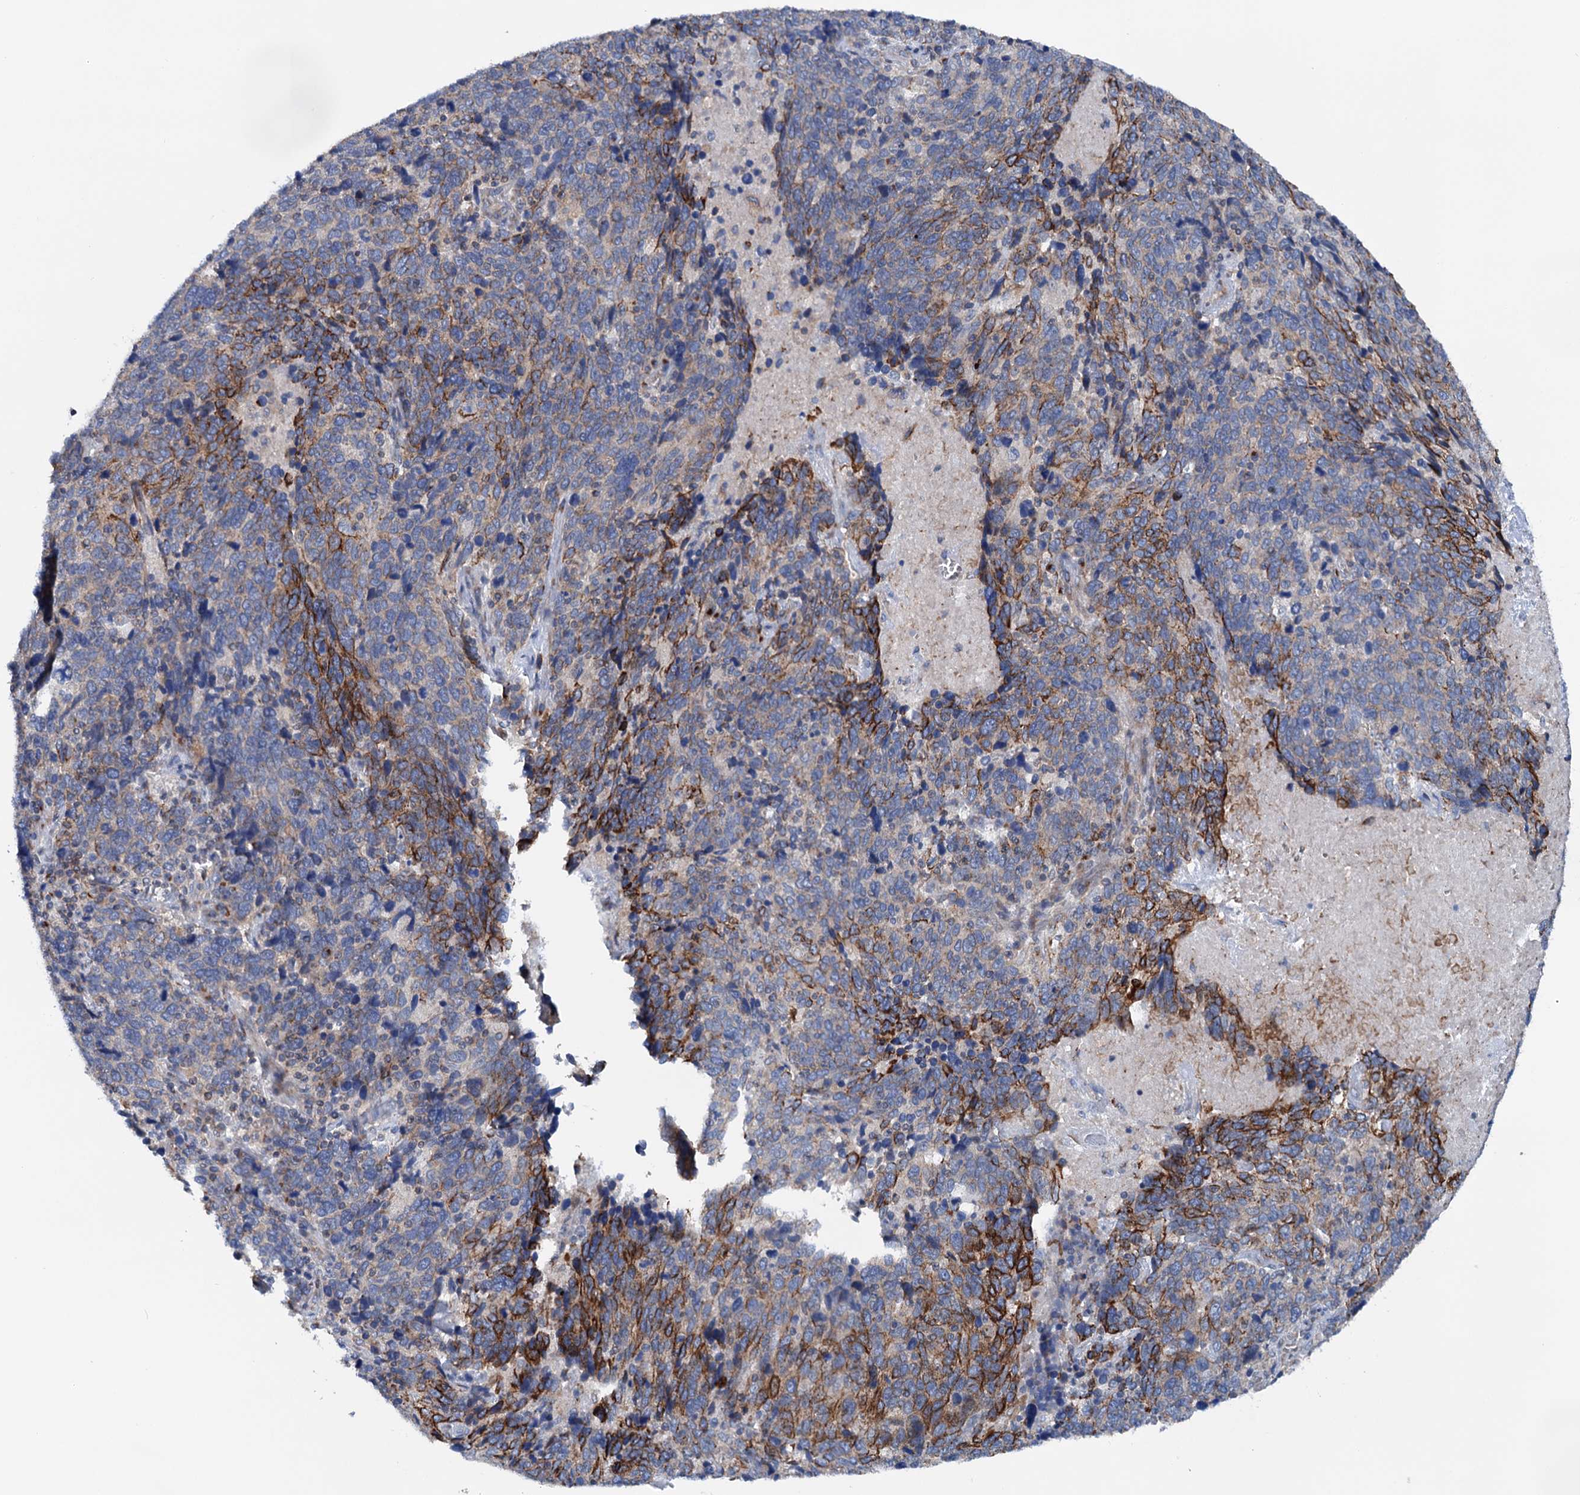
{"staining": {"intensity": "strong", "quantity": "<25%", "location": "cytoplasmic/membranous"}, "tissue": "cervical cancer", "cell_type": "Tumor cells", "image_type": "cancer", "snomed": [{"axis": "morphology", "description": "Squamous cell carcinoma, NOS"}, {"axis": "topography", "description": "Cervix"}], "caption": "Immunohistochemical staining of human cervical squamous cell carcinoma demonstrates medium levels of strong cytoplasmic/membranous protein positivity in about <25% of tumor cells.", "gene": "EIPR1", "patient": {"sex": "female", "age": 41}}